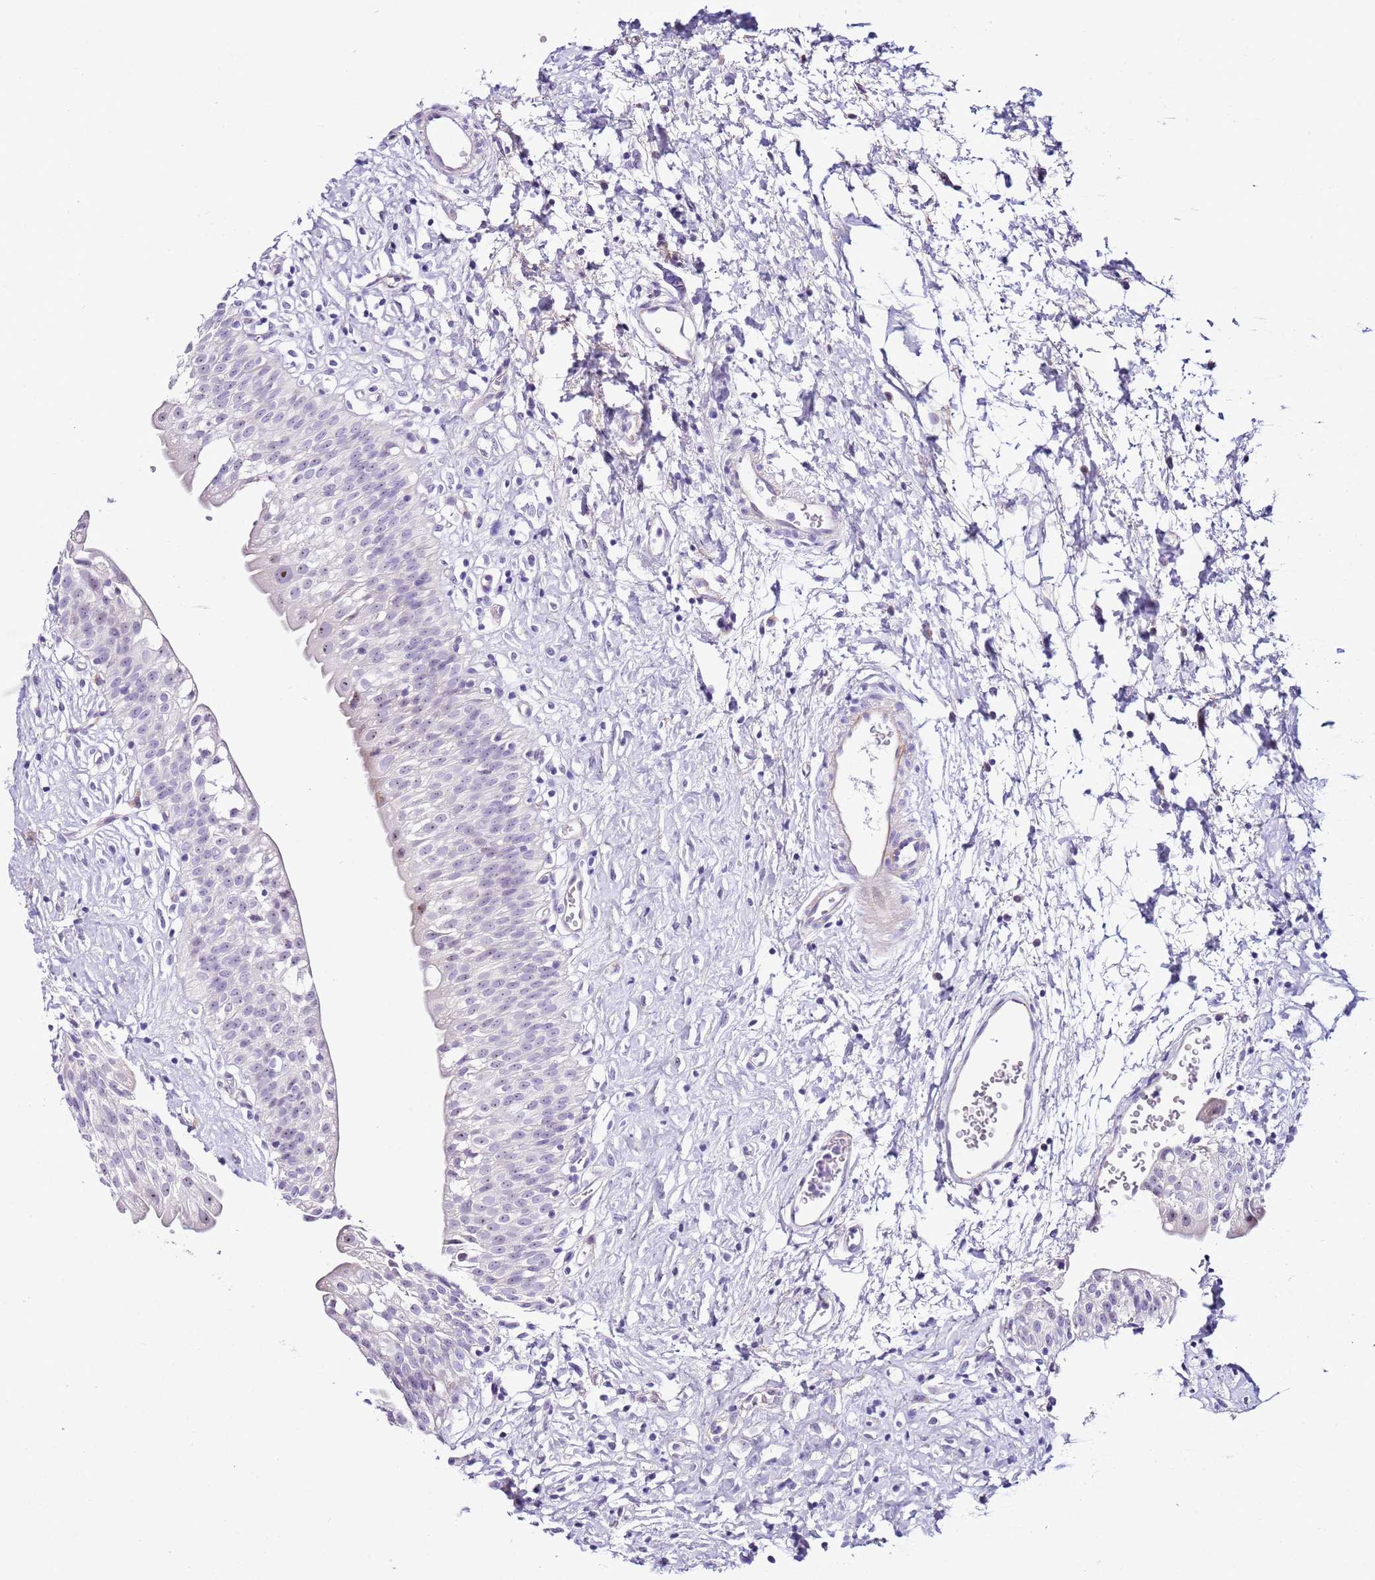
{"staining": {"intensity": "negative", "quantity": "none", "location": "none"}, "tissue": "urinary bladder", "cell_type": "Urothelial cells", "image_type": "normal", "snomed": [{"axis": "morphology", "description": "Normal tissue, NOS"}, {"axis": "topography", "description": "Urinary bladder"}], "caption": "Urothelial cells show no significant protein staining in normal urinary bladder. Nuclei are stained in blue.", "gene": "HGD", "patient": {"sex": "male", "age": 51}}